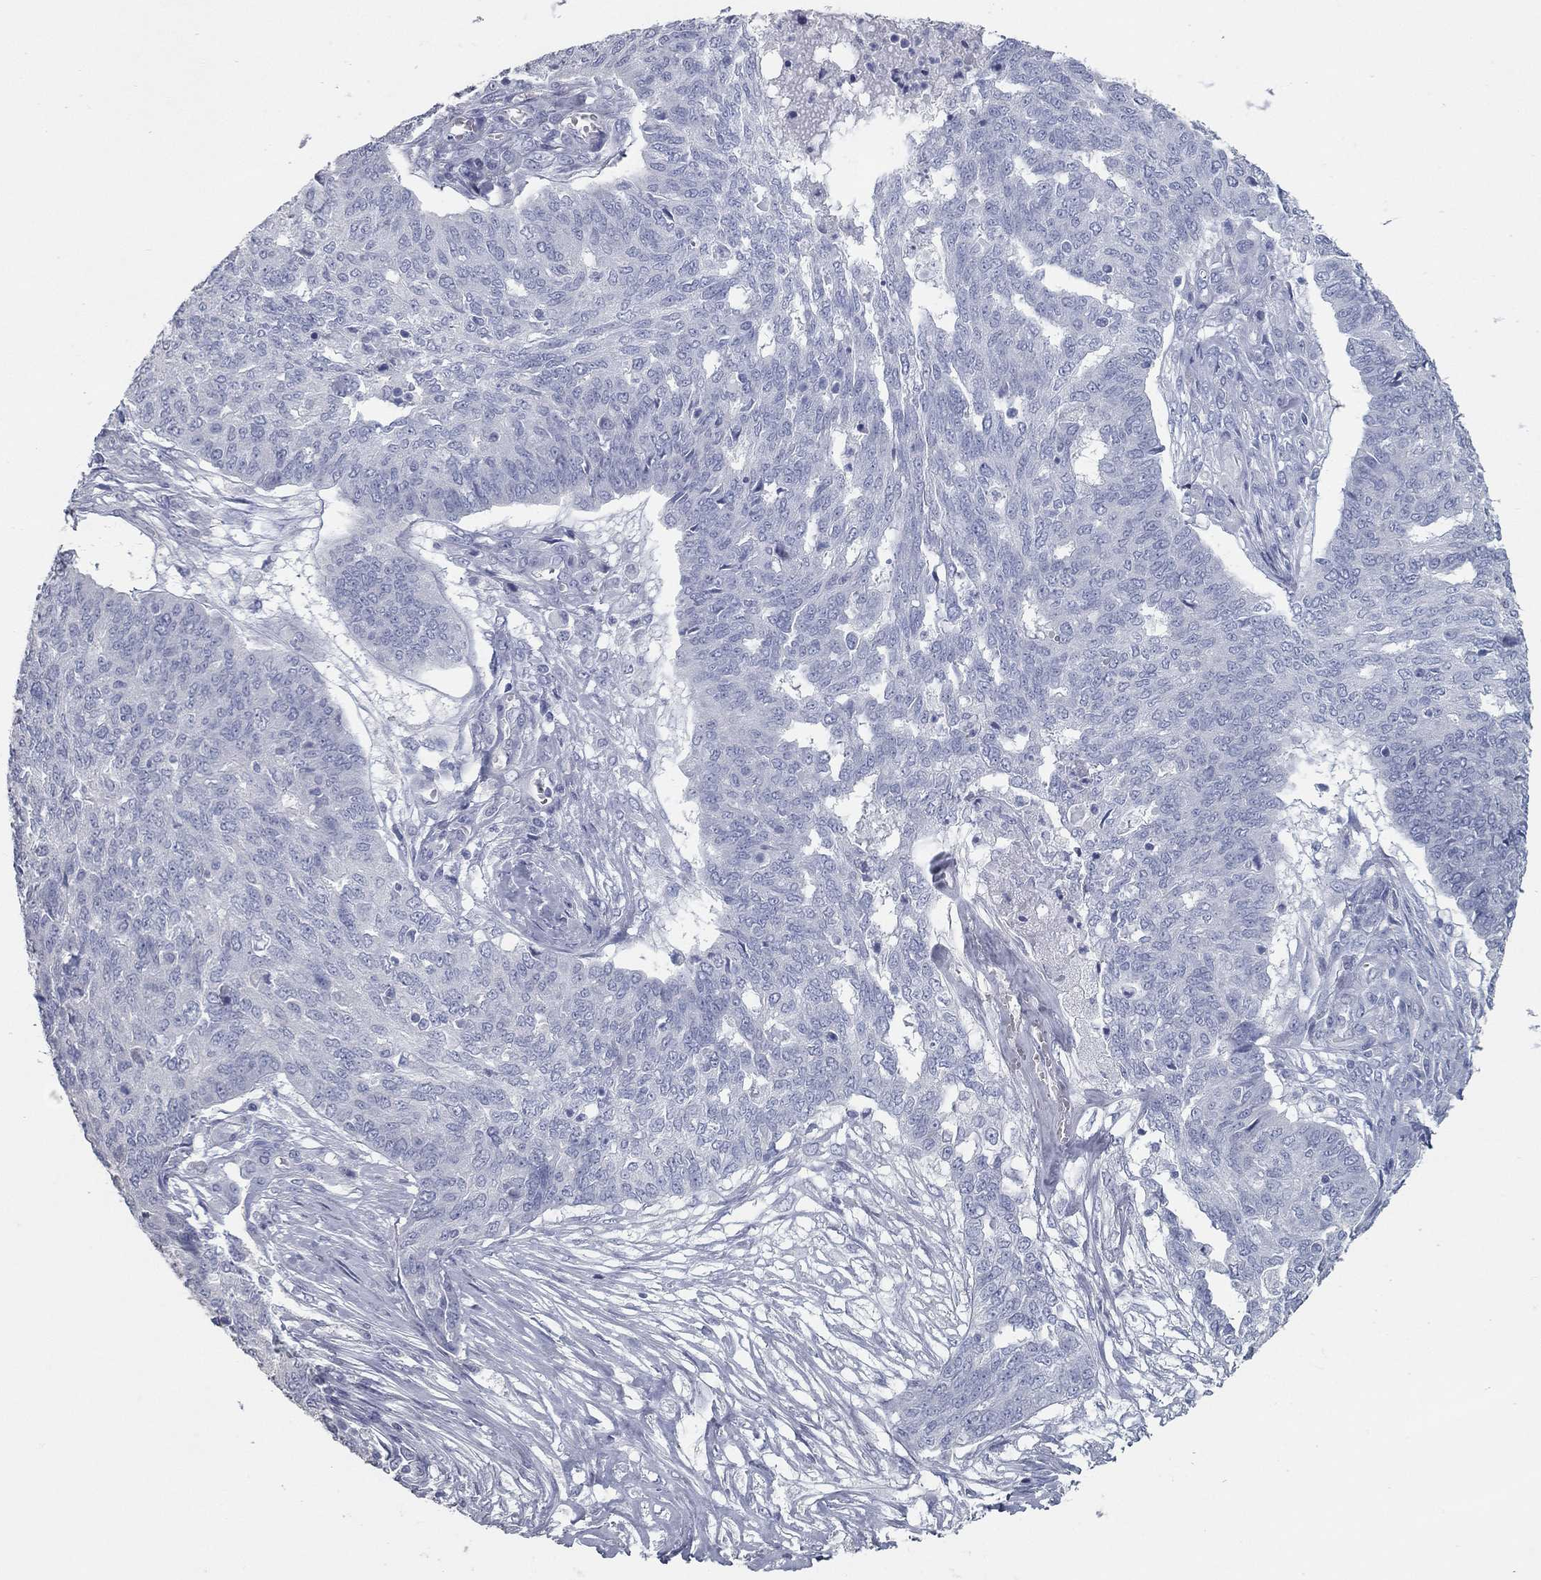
{"staining": {"intensity": "negative", "quantity": "none", "location": "none"}, "tissue": "ovarian cancer", "cell_type": "Tumor cells", "image_type": "cancer", "snomed": [{"axis": "morphology", "description": "Cystadenocarcinoma, serous, NOS"}, {"axis": "topography", "description": "Ovary"}], "caption": "DAB immunohistochemical staining of human serous cystadenocarcinoma (ovarian) shows no significant staining in tumor cells.", "gene": "TAC1", "patient": {"sex": "female", "age": 67}}